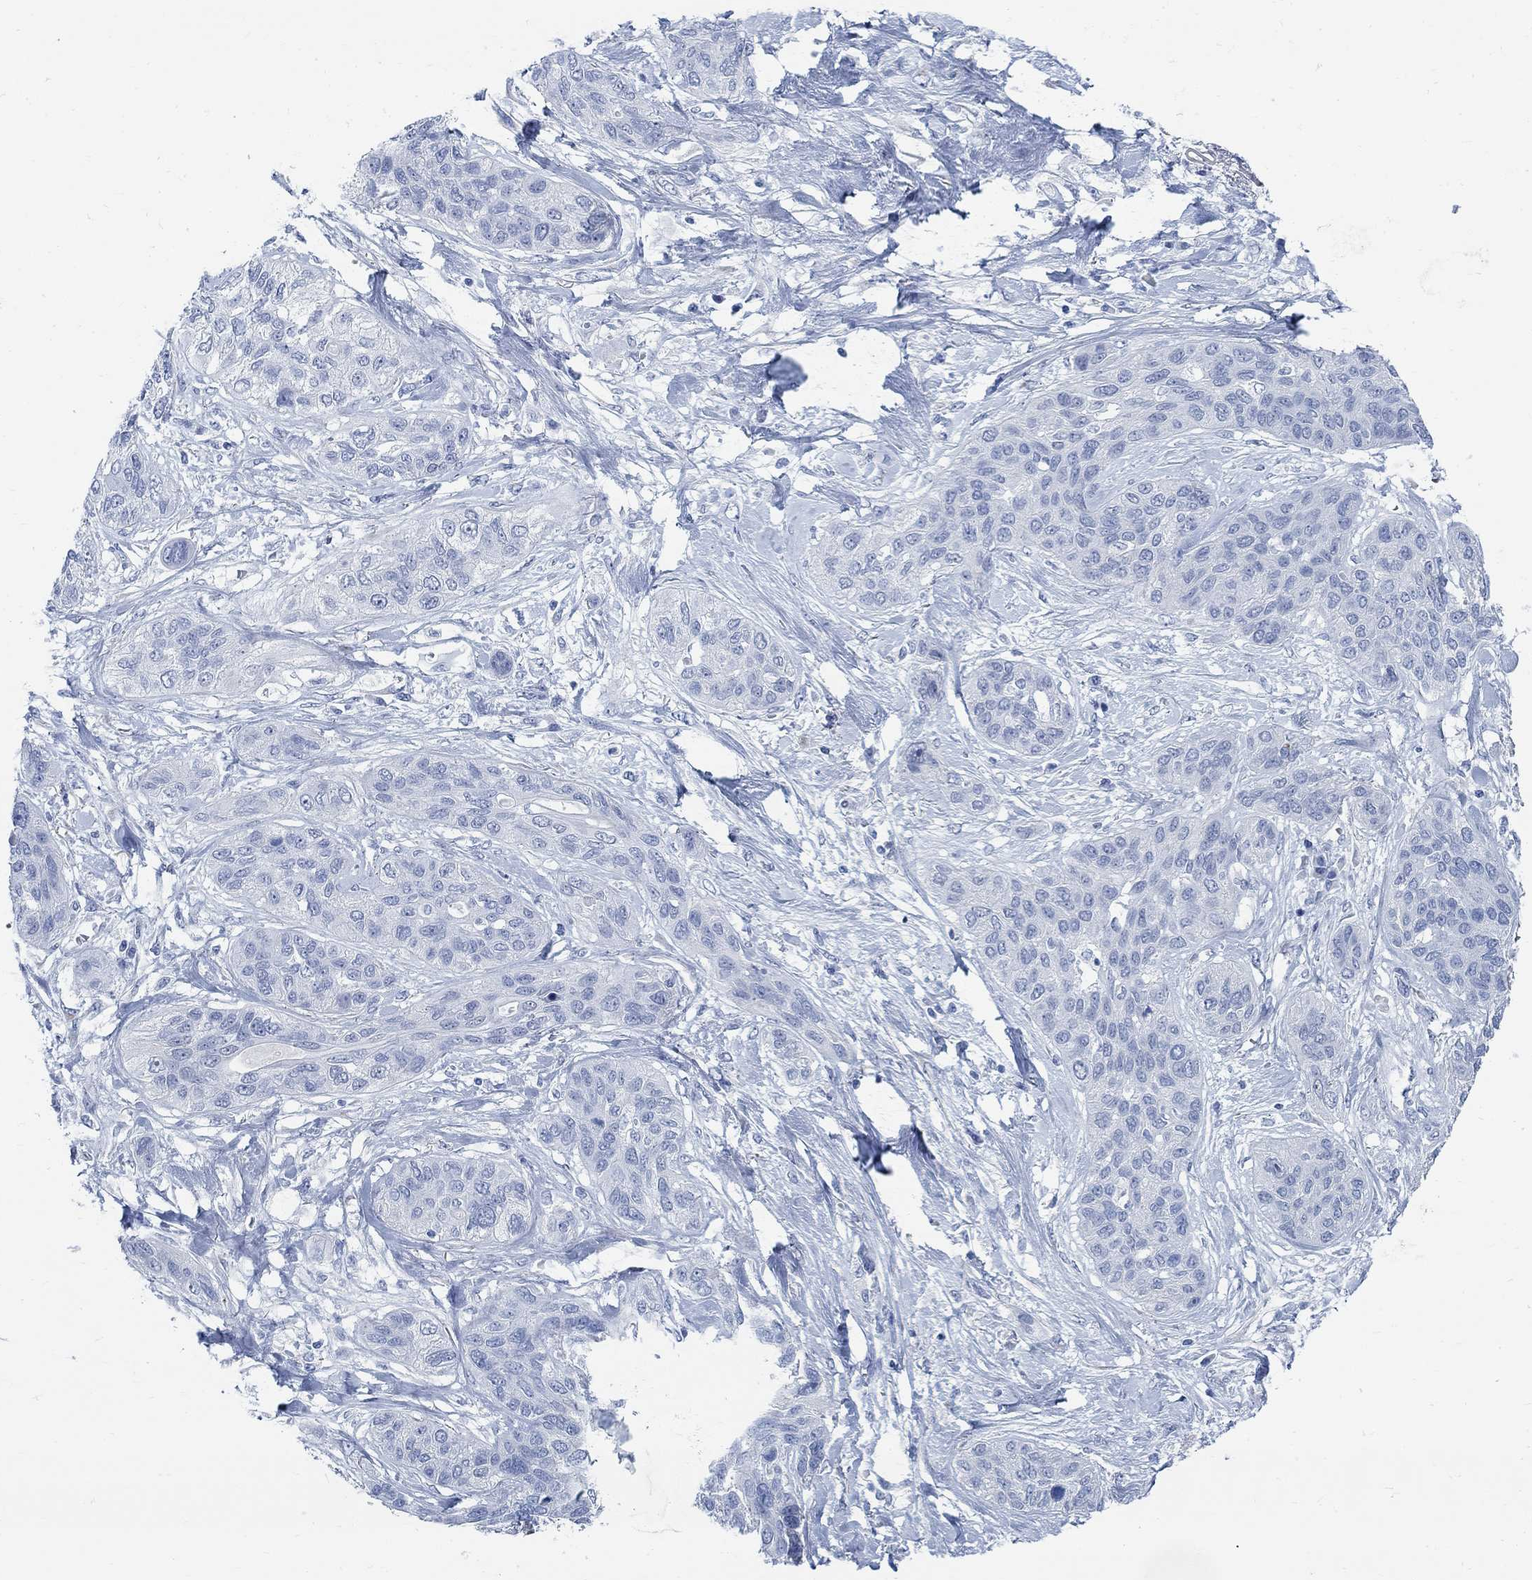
{"staining": {"intensity": "negative", "quantity": "none", "location": "none"}, "tissue": "lung cancer", "cell_type": "Tumor cells", "image_type": "cancer", "snomed": [{"axis": "morphology", "description": "Squamous cell carcinoma, NOS"}, {"axis": "topography", "description": "Lung"}], "caption": "A high-resolution photomicrograph shows IHC staining of squamous cell carcinoma (lung), which demonstrates no significant staining in tumor cells.", "gene": "RBM20", "patient": {"sex": "female", "age": 70}}